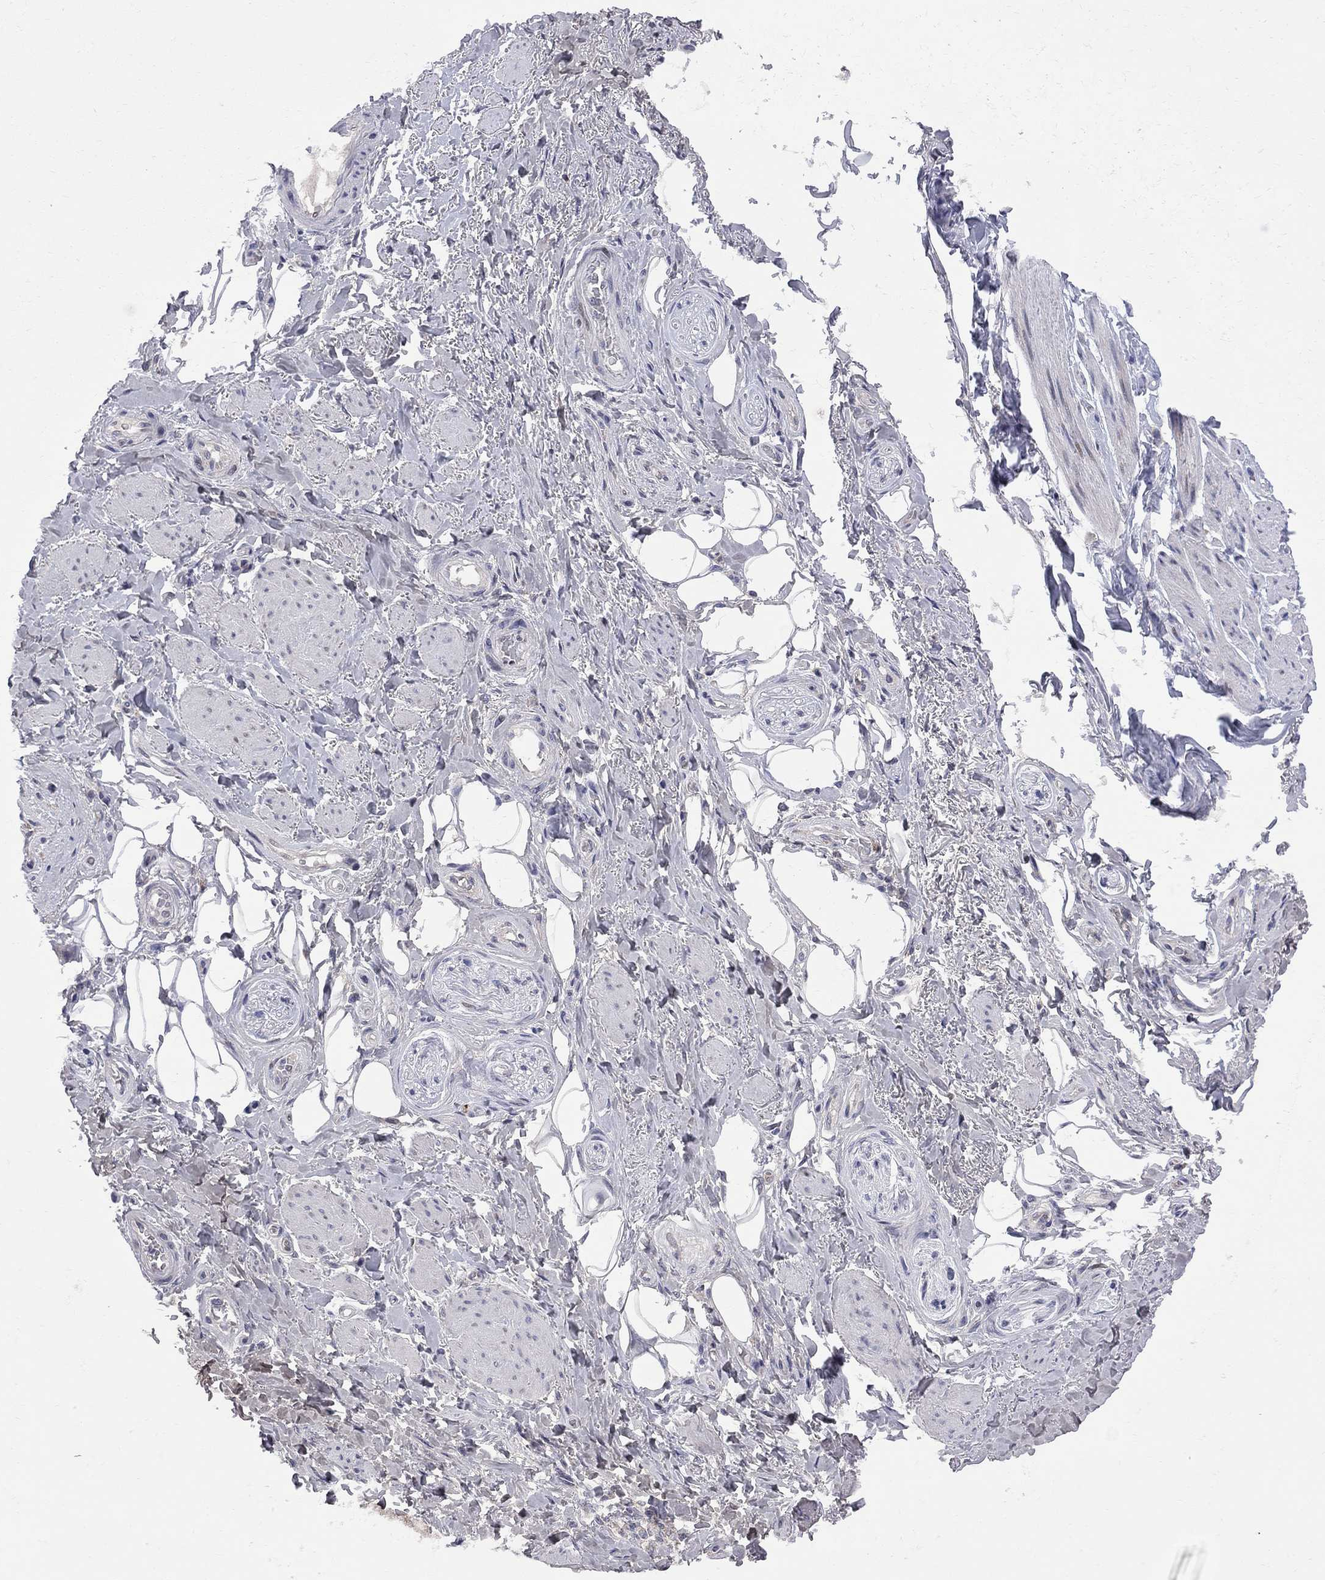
{"staining": {"intensity": "negative", "quantity": "none", "location": "none"}, "tissue": "adipose tissue", "cell_type": "Adipocytes", "image_type": "normal", "snomed": [{"axis": "morphology", "description": "Normal tissue, NOS"}, {"axis": "topography", "description": "Skeletal muscle"}, {"axis": "topography", "description": "Anal"}, {"axis": "topography", "description": "Peripheral nerve tissue"}], "caption": "A high-resolution histopathology image shows IHC staining of normal adipose tissue, which reveals no significant expression in adipocytes. The staining was performed using DAB to visualize the protein expression in brown, while the nuclei were stained in blue with hematoxylin (Magnification: 20x).", "gene": "CNOT11", "patient": {"sex": "male", "age": 53}}